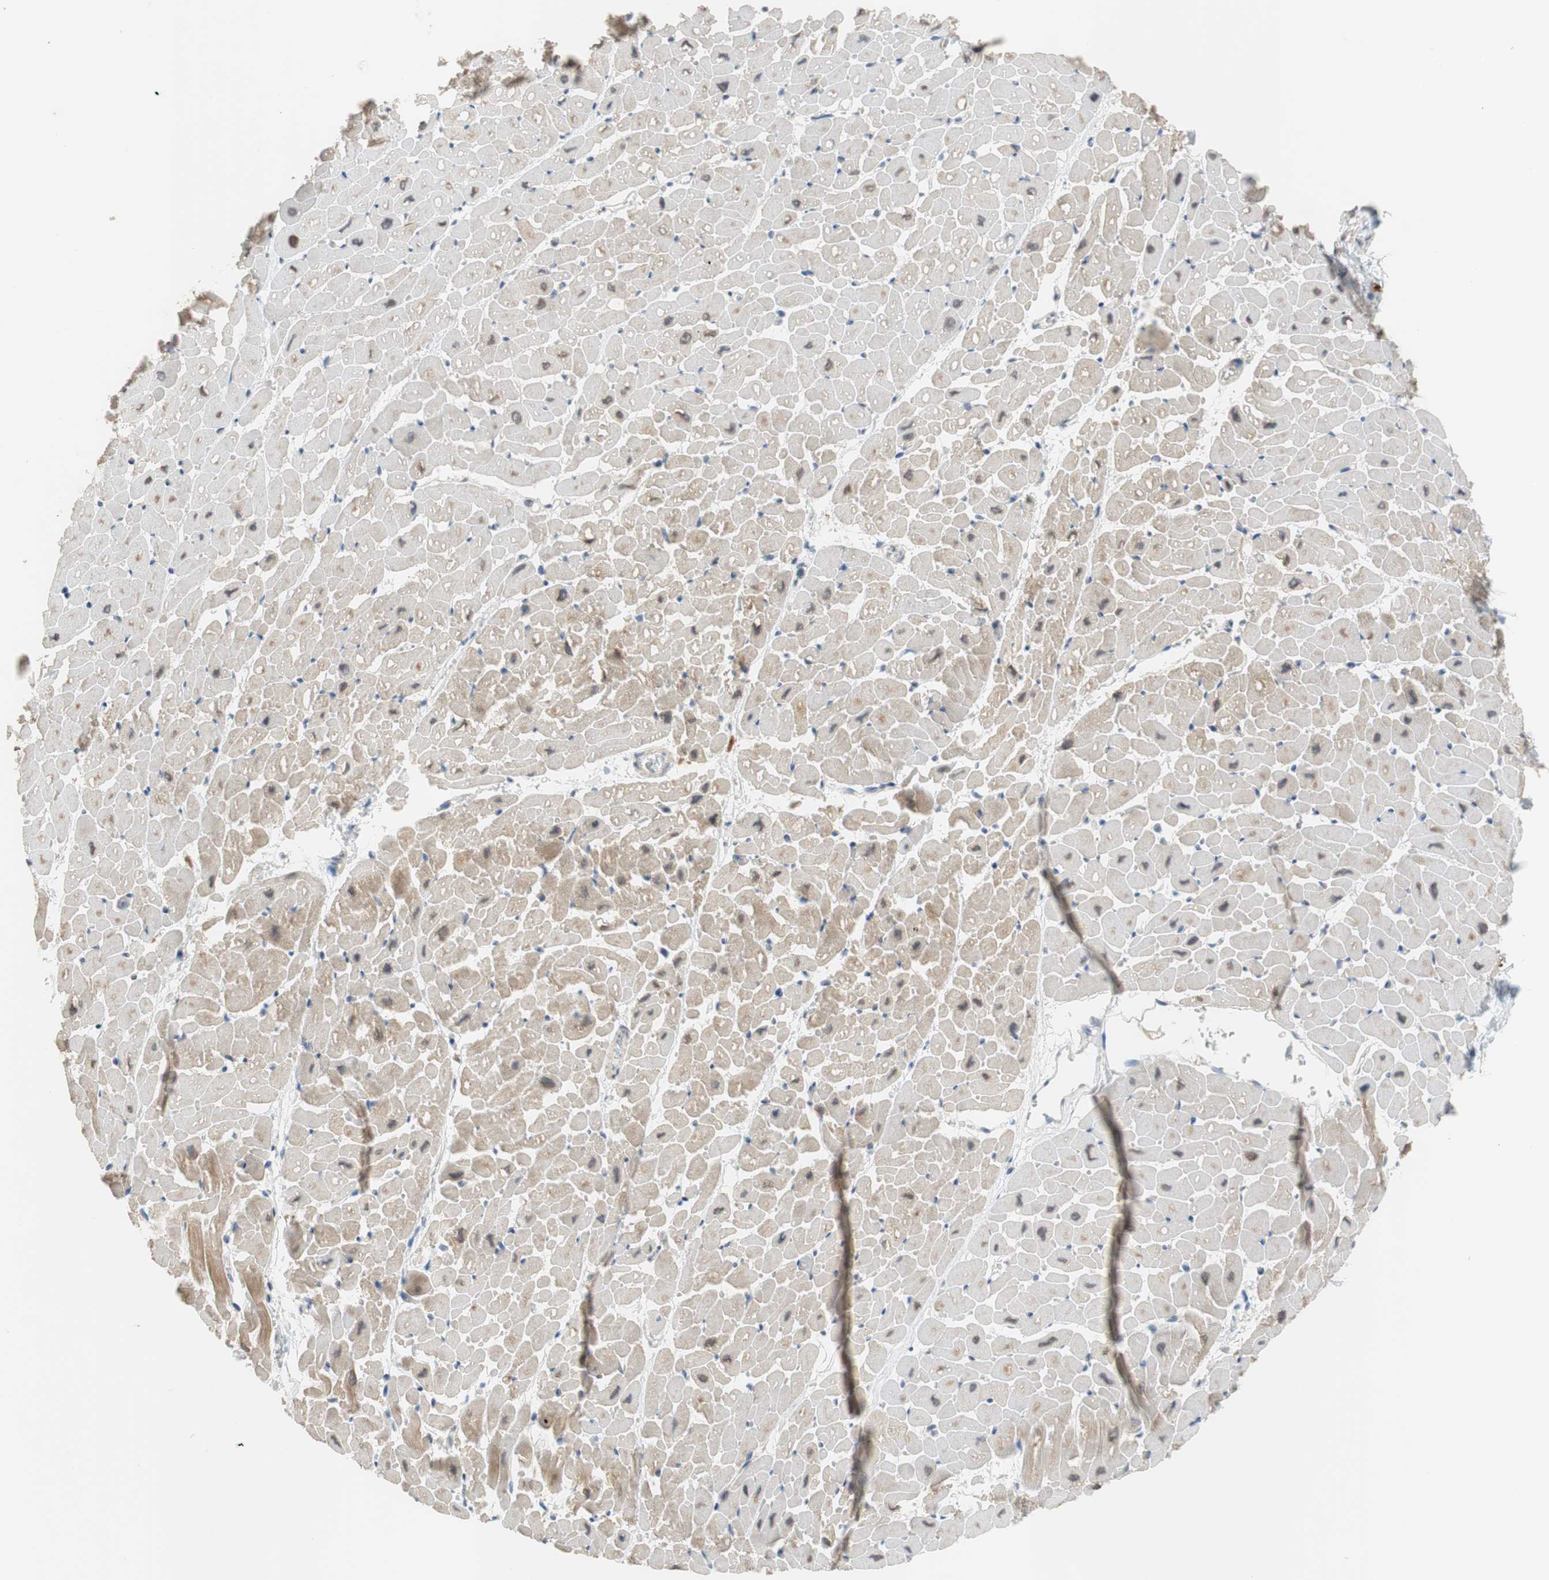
{"staining": {"intensity": "weak", "quantity": "25%-75%", "location": "cytoplasmic/membranous"}, "tissue": "heart muscle", "cell_type": "Cardiomyocytes", "image_type": "normal", "snomed": [{"axis": "morphology", "description": "Normal tissue, NOS"}, {"axis": "topography", "description": "Heart"}], "caption": "Human heart muscle stained with a brown dye exhibits weak cytoplasmic/membranous positive staining in about 25%-75% of cardiomyocytes.", "gene": "COL12A1", "patient": {"sex": "male", "age": 45}}